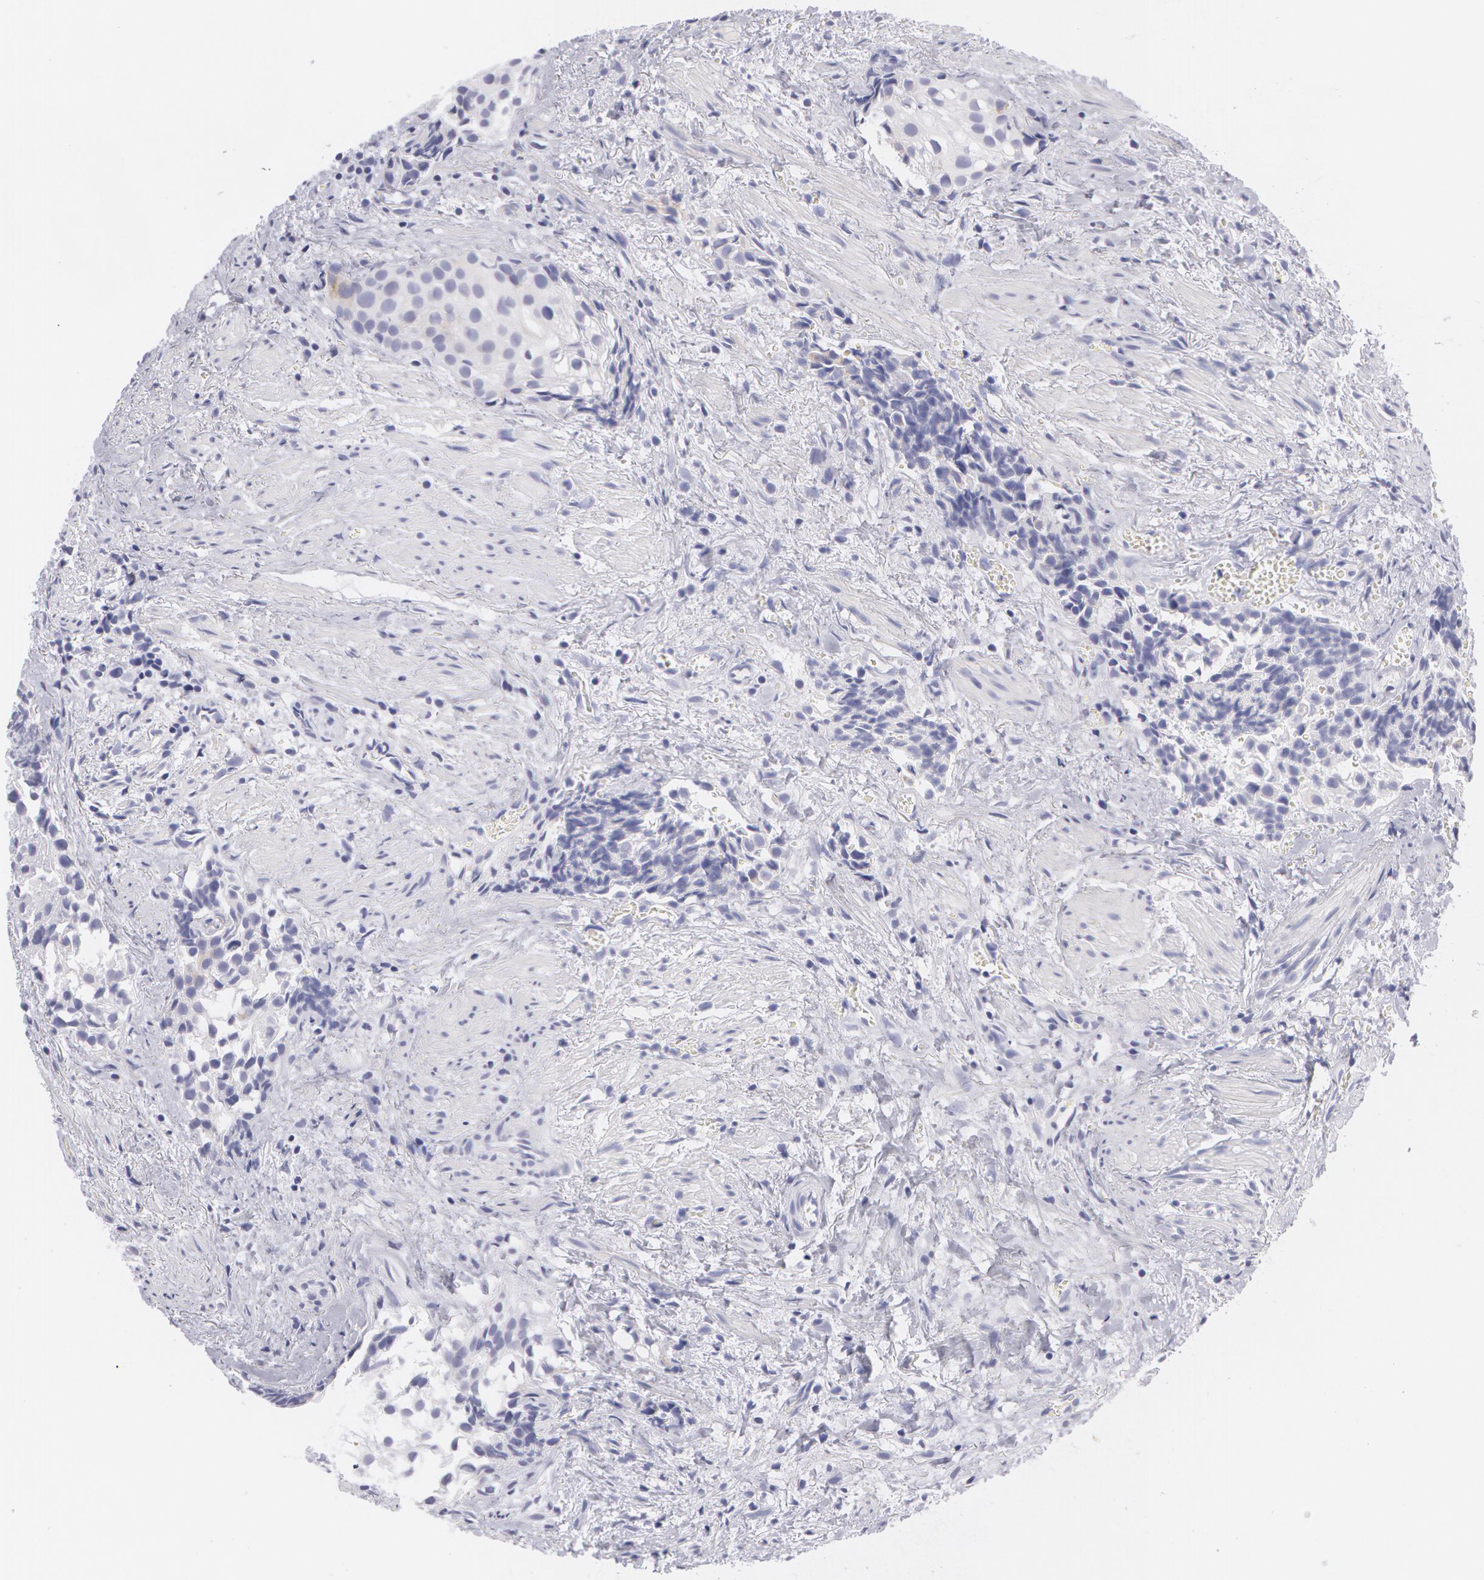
{"staining": {"intensity": "negative", "quantity": "none", "location": "none"}, "tissue": "urothelial cancer", "cell_type": "Tumor cells", "image_type": "cancer", "snomed": [{"axis": "morphology", "description": "Urothelial carcinoma, High grade"}, {"axis": "topography", "description": "Urinary bladder"}], "caption": "There is no significant positivity in tumor cells of urothelial cancer. The staining was performed using DAB (3,3'-diaminobenzidine) to visualize the protein expression in brown, while the nuclei were stained in blue with hematoxylin (Magnification: 20x).", "gene": "AMACR", "patient": {"sex": "female", "age": 78}}